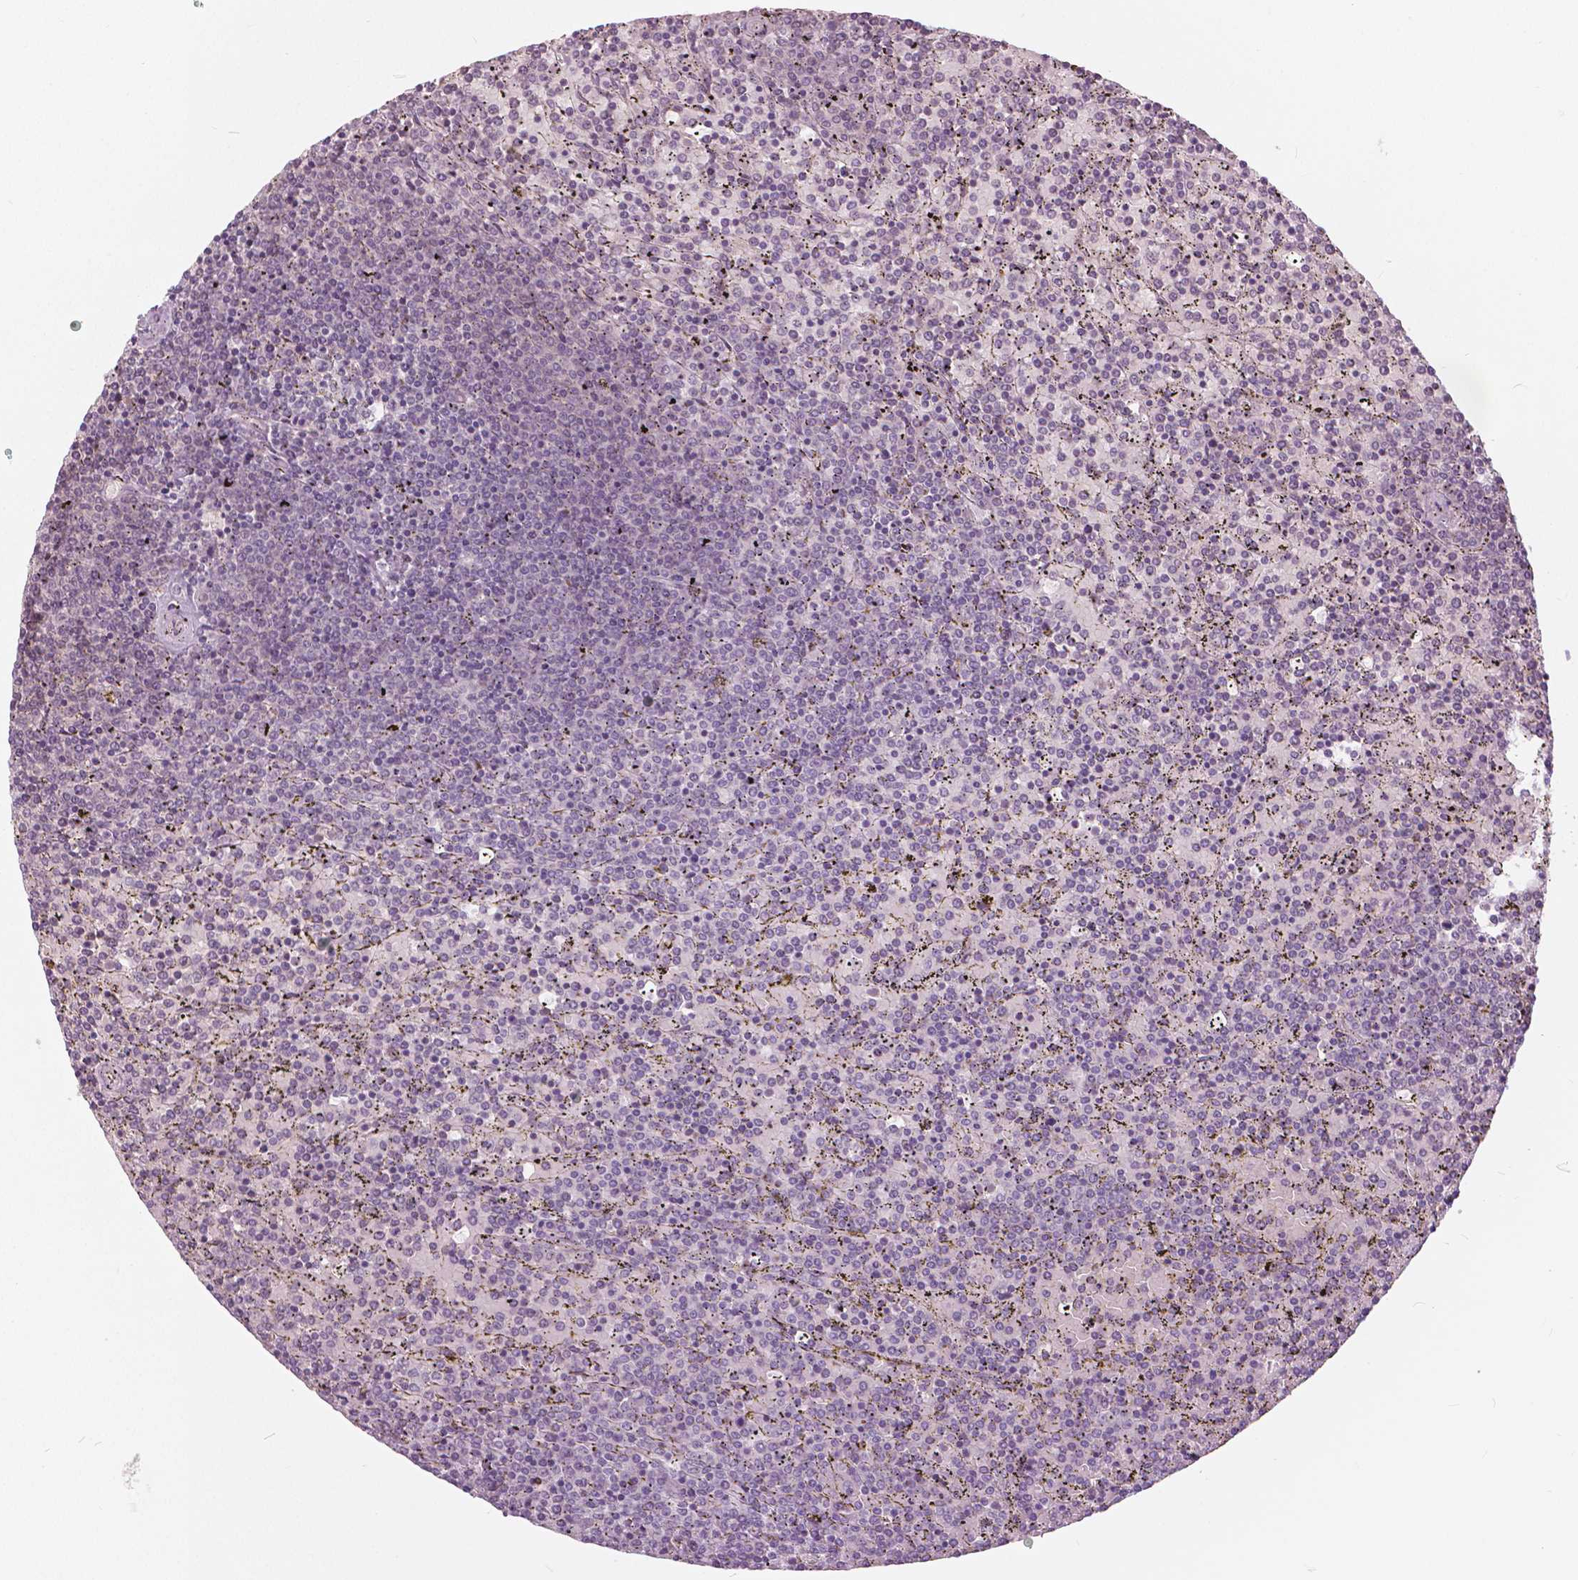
{"staining": {"intensity": "negative", "quantity": "none", "location": "none"}, "tissue": "lymphoma", "cell_type": "Tumor cells", "image_type": "cancer", "snomed": [{"axis": "morphology", "description": "Malignant lymphoma, non-Hodgkin's type, Low grade"}, {"axis": "topography", "description": "Spleen"}], "caption": "Micrograph shows no protein positivity in tumor cells of low-grade malignant lymphoma, non-Hodgkin's type tissue. The staining is performed using DAB brown chromogen with nuclei counter-stained in using hematoxylin.", "gene": "ANGPTL4", "patient": {"sex": "female", "age": 77}}